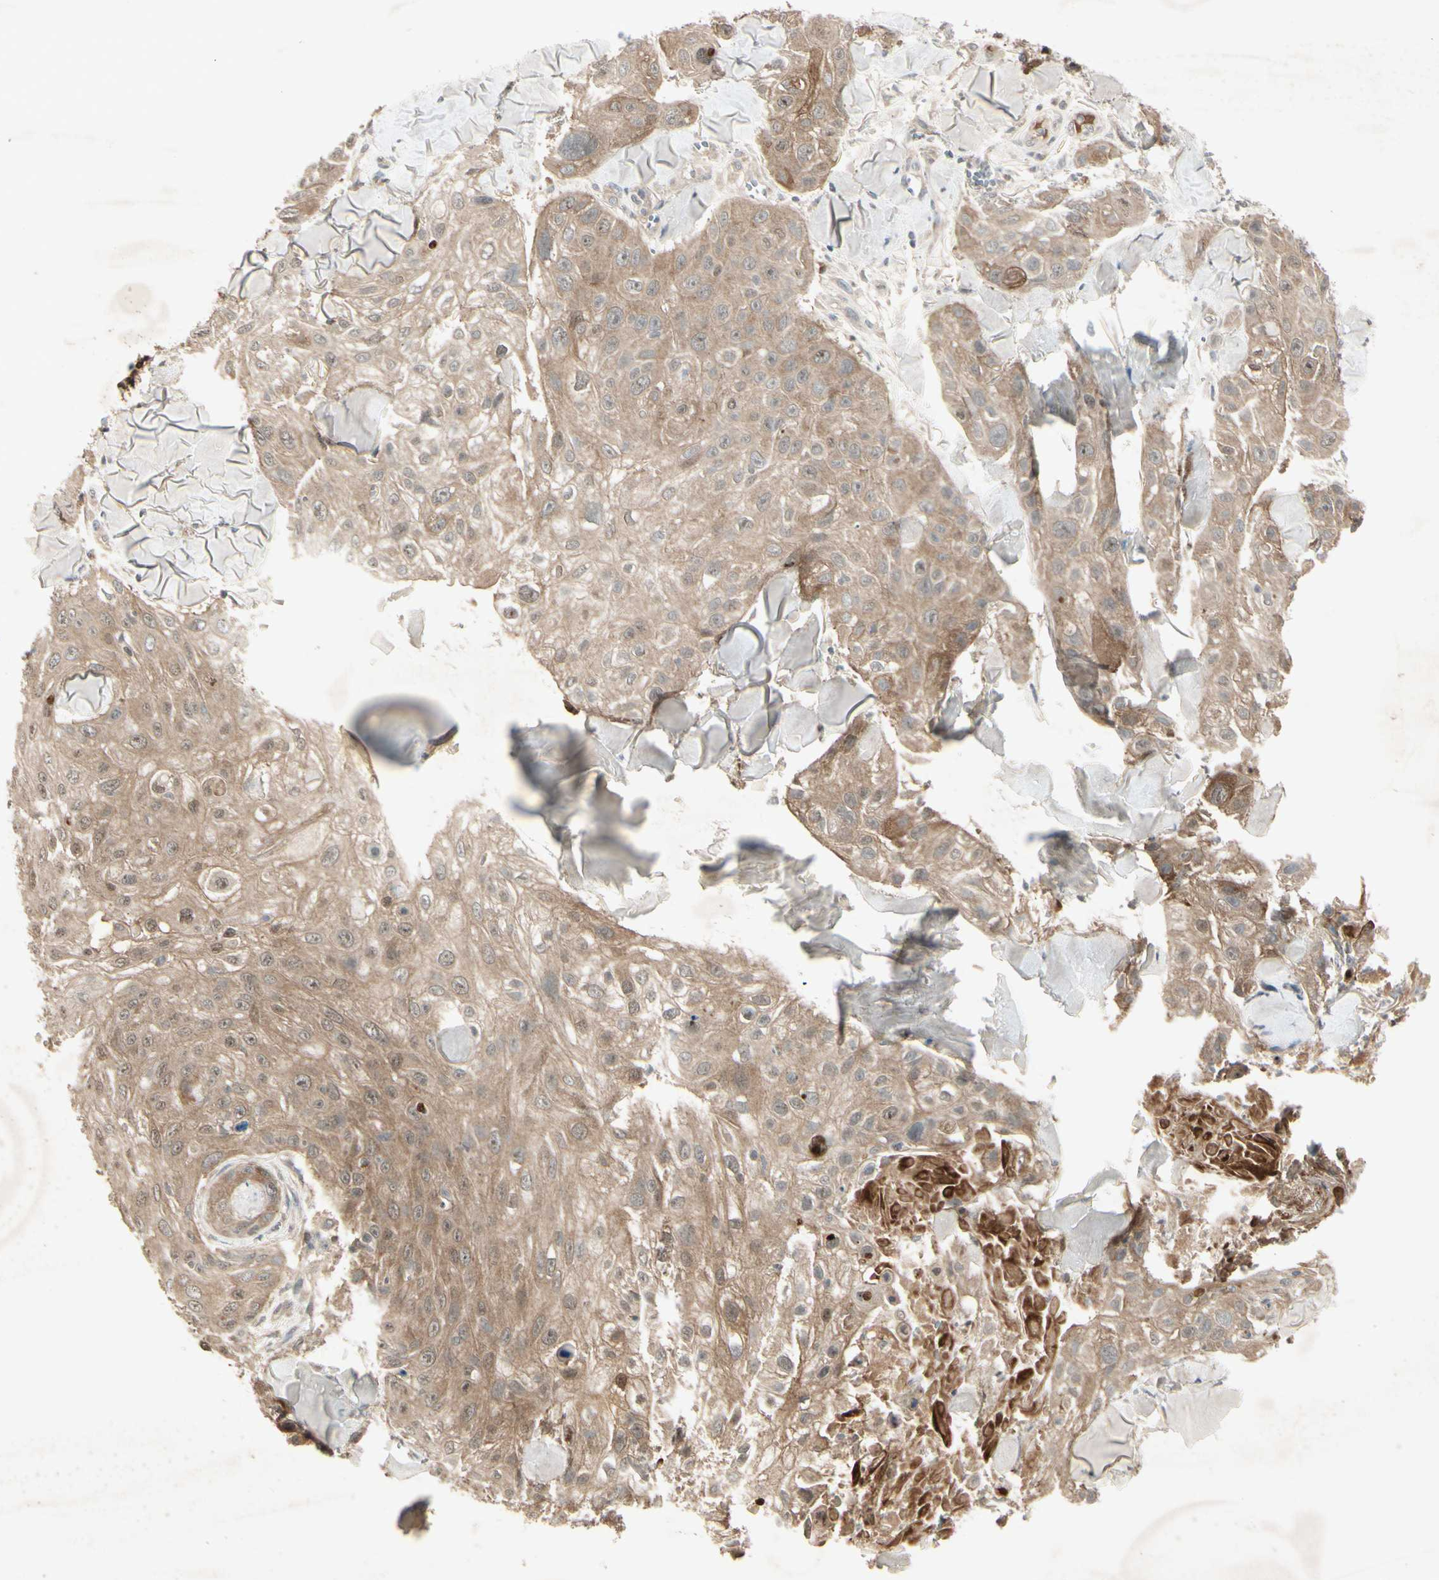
{"staining": {"intensity": "moderate", "quantity": ">75%", "location": "cytoplasmic/membranous"}, "tissue": "skin cancer", "cell_type": "Tumor cells", "image_type": "cancer", "snomed": [{"axis": "morphology", "description": "Squamous cell carcinoma, NOS"}, {"axis": "topography", "description": "Skin"}], "caption": "High-magnification brightfield microscopy of skin squamous cell carcinoma stained with DAB (3,3'-diaminobenzidine) (brown) and counterstained with hematoxylin (blue). tumor cells exhibit moderate cytoplasmic/membranous expression is appreciated in approximately>75% of cells. (Brightfield microscopy of DAB IHC at high magnification).", "gene": "FHDC1", "patient": {"sex": "male", "age": 86}}